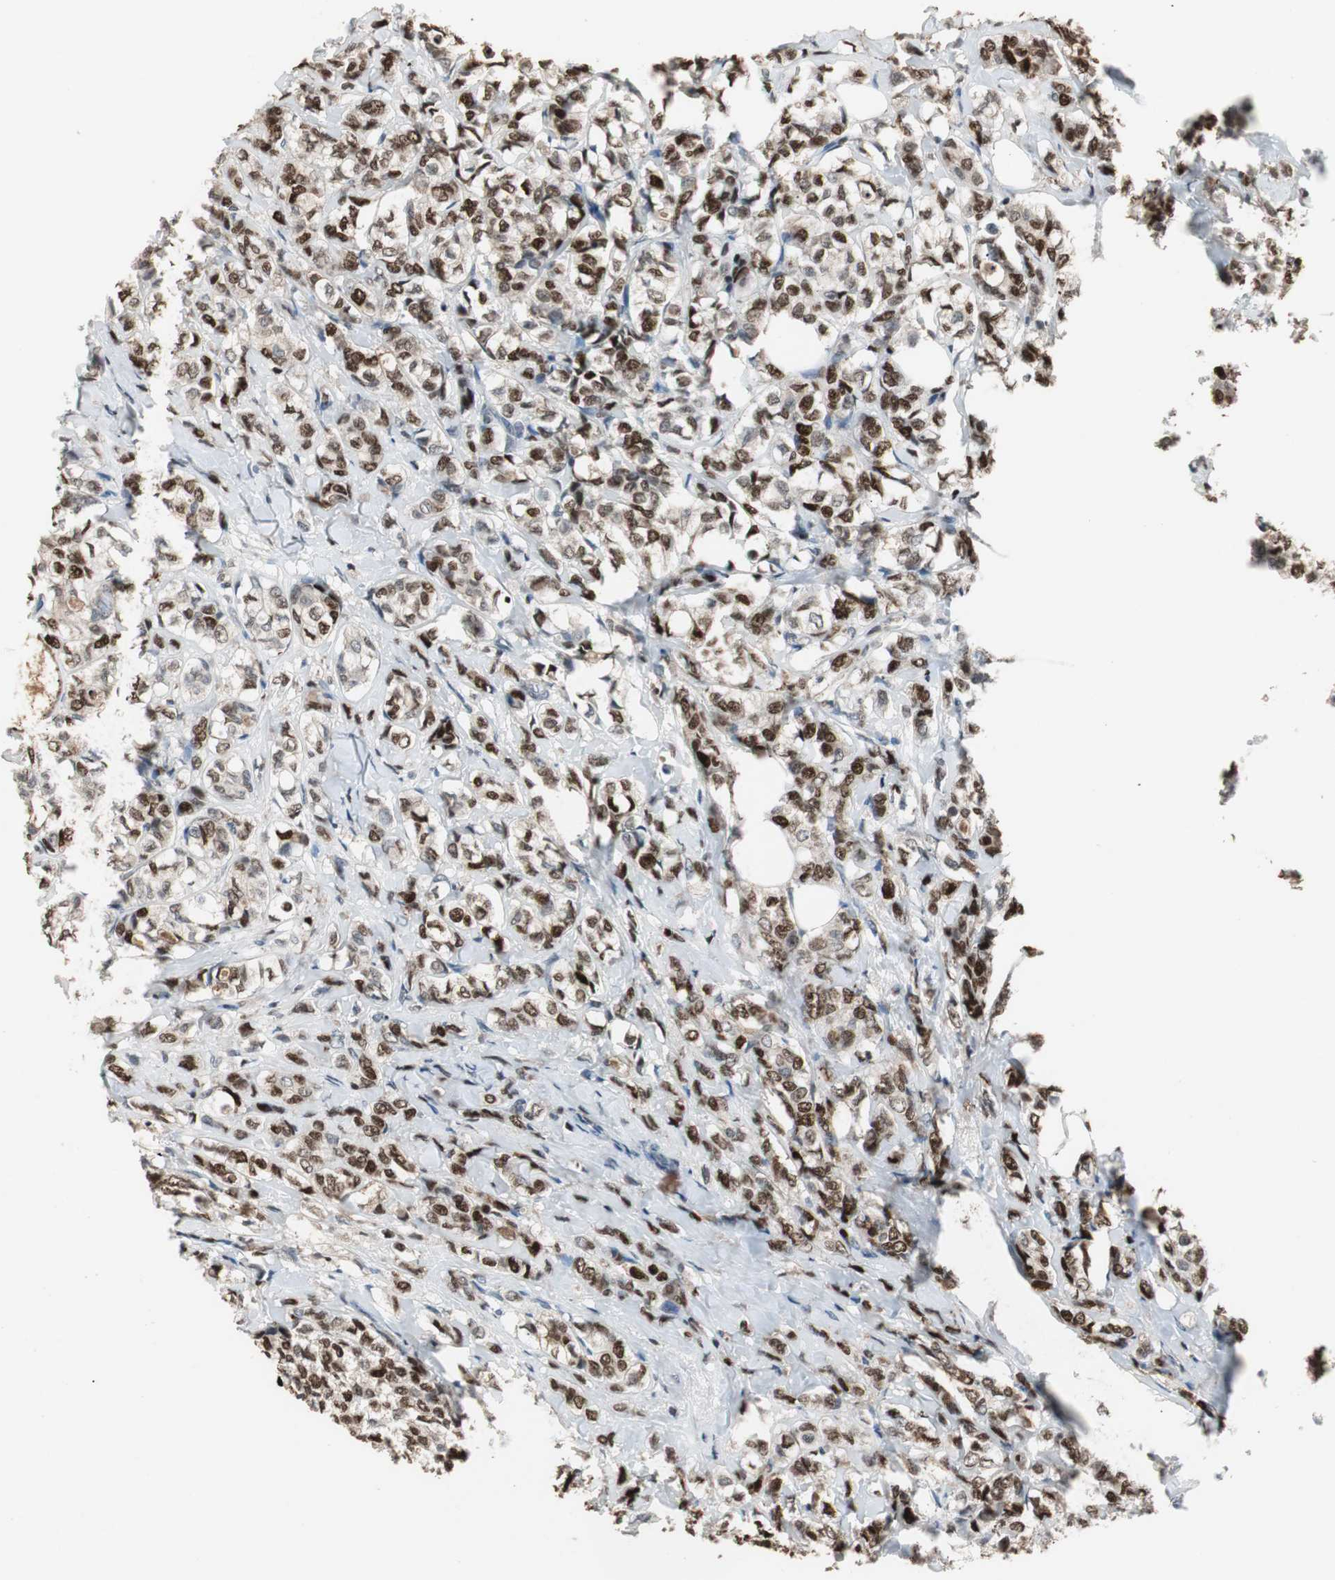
{"staining": {"intensity": "strong", "quantity": ">75%", "location": "nuclear"}, "tissue": "breast cancer", "cell_type": "Tumor cells", "image_type": "cancer", "snomed": [{"axis": "morphology", "description": "Lobular carcinoma"}, {"axis": "topography", "description": "Breast"}], "caption": "Immunohistochemical staining of human breast cancer (lobular carcinoma) displays high levels of strong nuclear protein staining in approximately >75% of tumor cells. Nuclei are stained in blue.", "gene": "FEN1", "patient": {"sex": "female", "age": 60}}